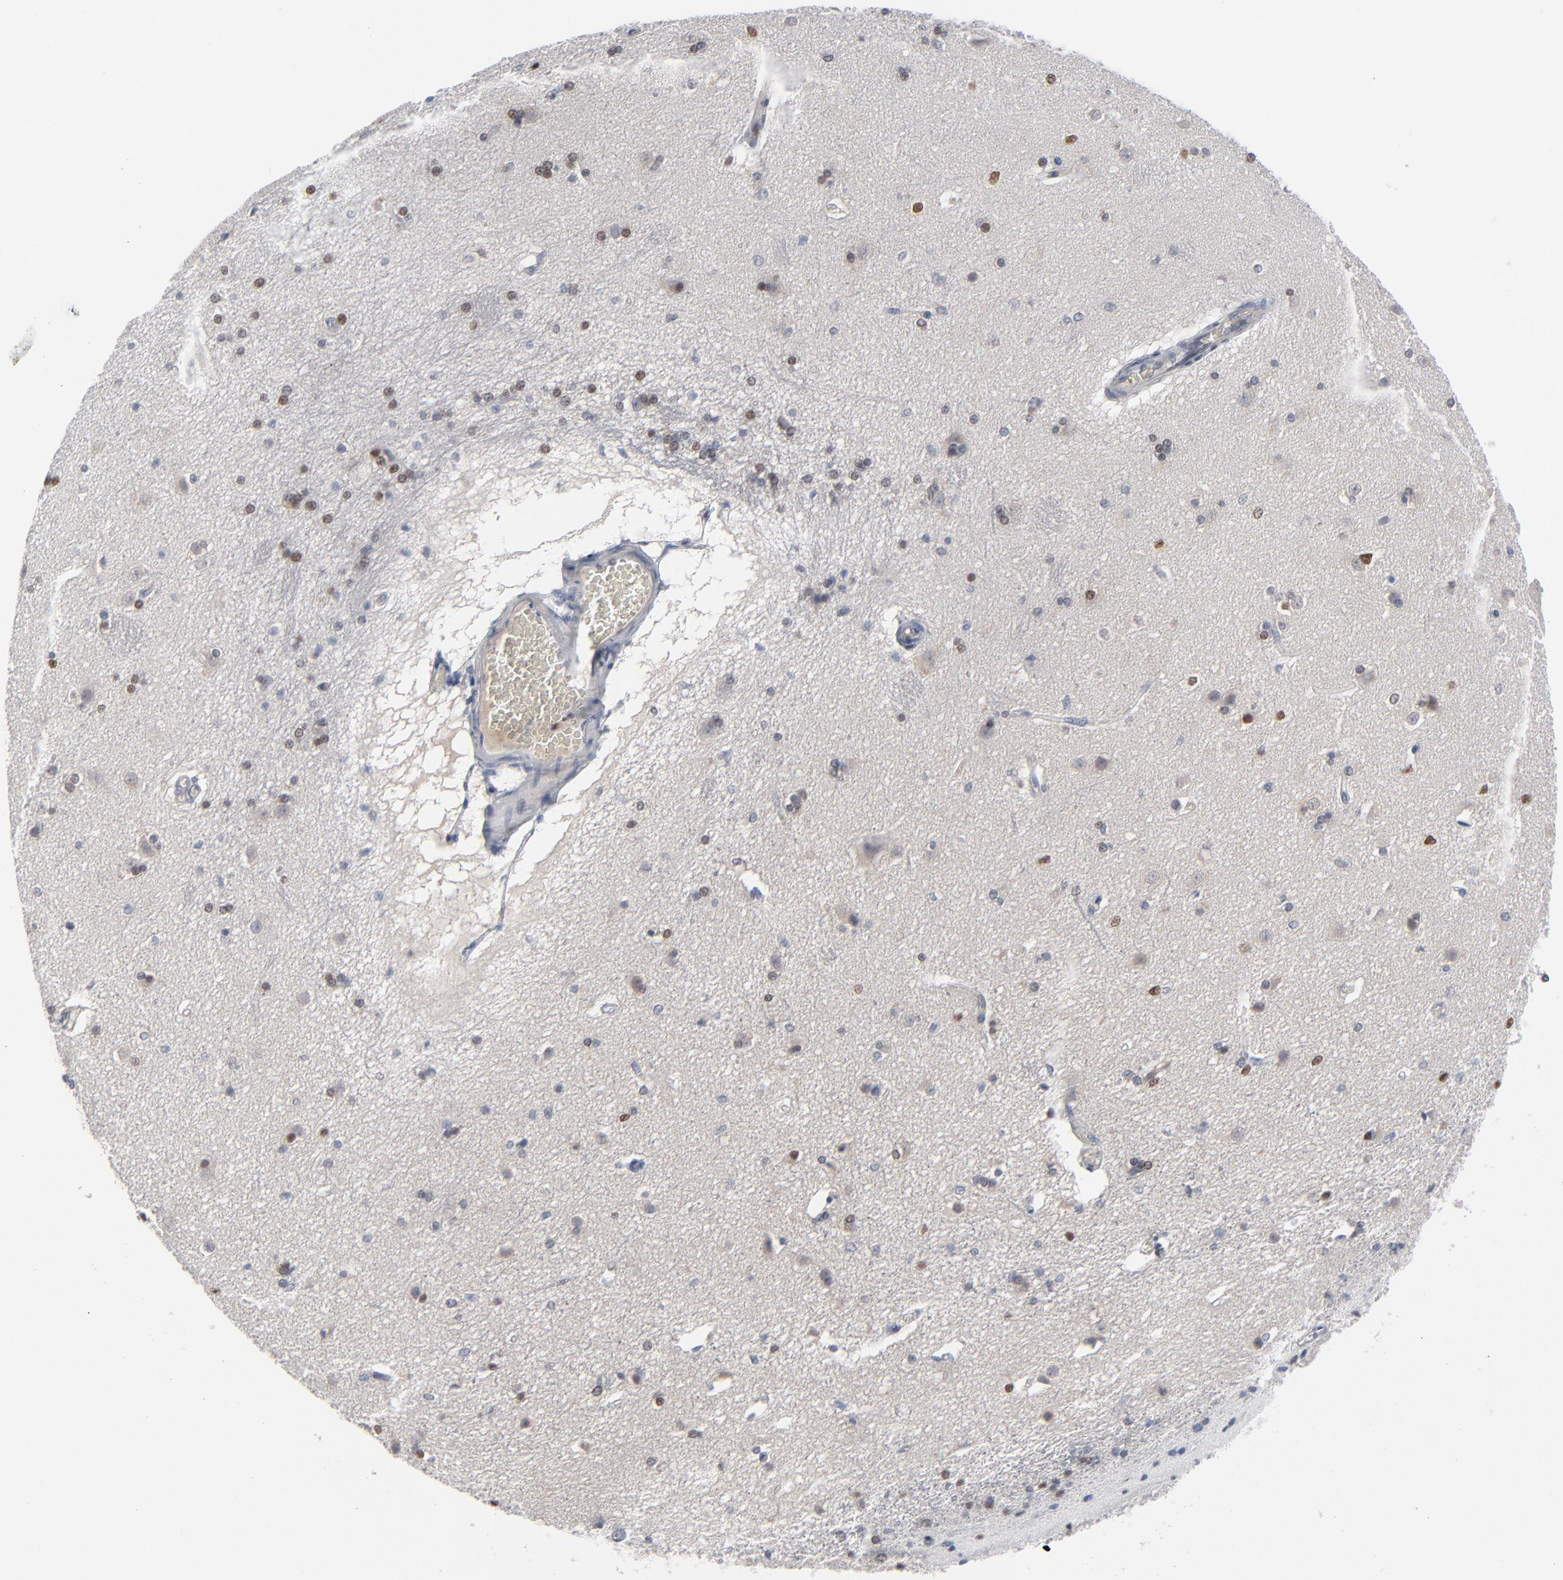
{"staining": {"intensity": "moderate", "quantity": "25%-75%", "location": "nuclear"}, "tissue": "caudate", "cell_type": "Glial cells", "image_type": "normal", "snomed": [{"axis": "morphology", "description": "Normal tissue, NOS"}, {"axis": "topography", "description": "Lateral ventricle wall"}], "caption": "Immunohistochemical staining of normal human caudate demonstrates moderate nuclear protein staining in about 25%-75% of glial cells. (IHC, brightfield microscopy, high magnification).", "gene": "FOXN2", "patient": {"sex": "female", "age": 19}}